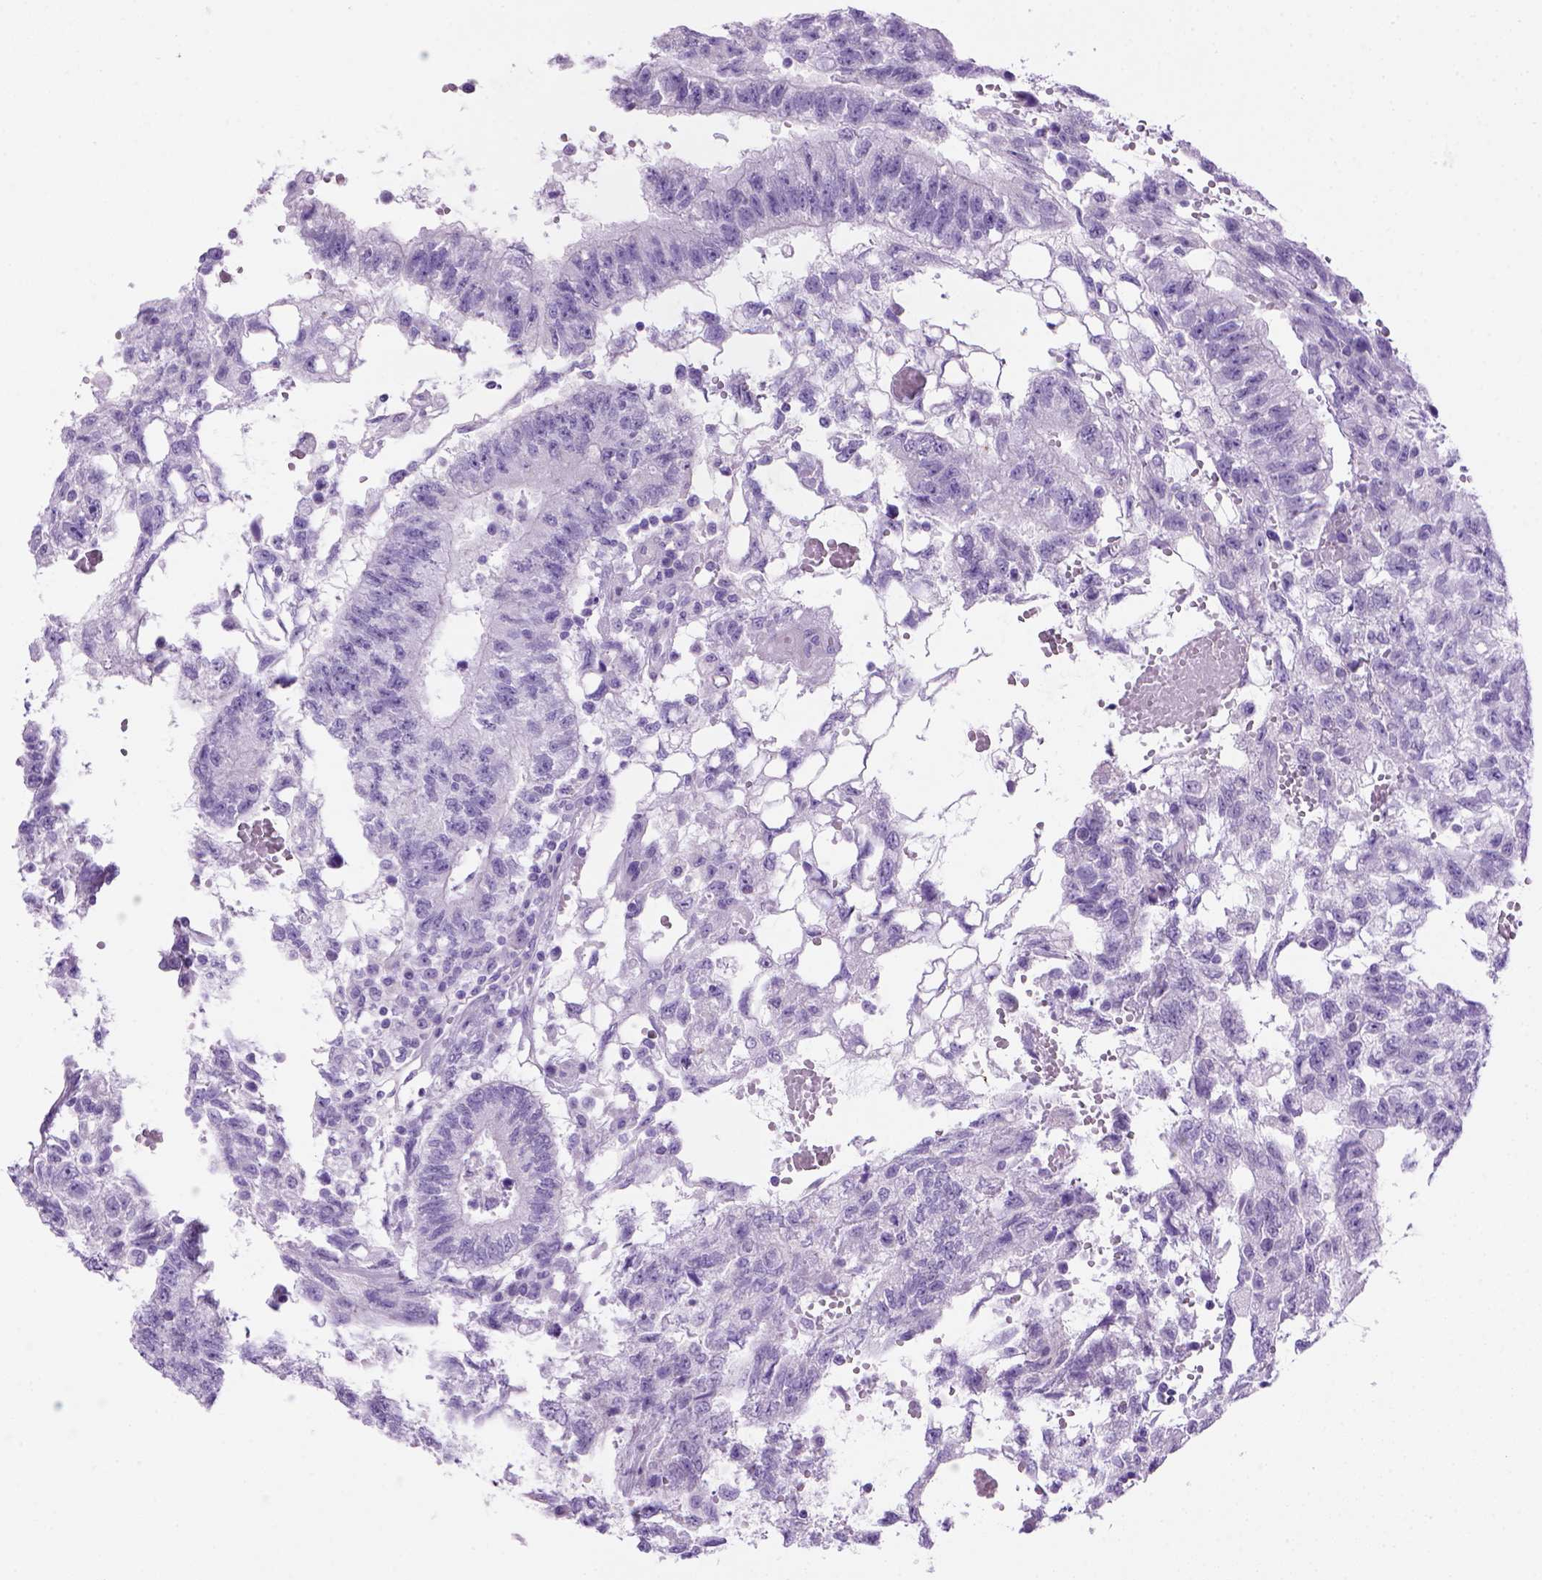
{"staining": {"intensity": "negative", "quantity": "none", "location": "none"}, "tissue": "testis cancer", "cell_type": "Tumor cells", "image_type": "cancer", "snomed": [{"axis": "morphology", "description": "Carcinoma, Embryonal, NOS"}, {"axis": "topography", "description": "Testis"}], "caption": "The micrograph displays no significant expression in tumor cells of testis embryonal carcinoma.", "gene": "ARHGEF33", "patient": {"sex": "male", "age": 32}}